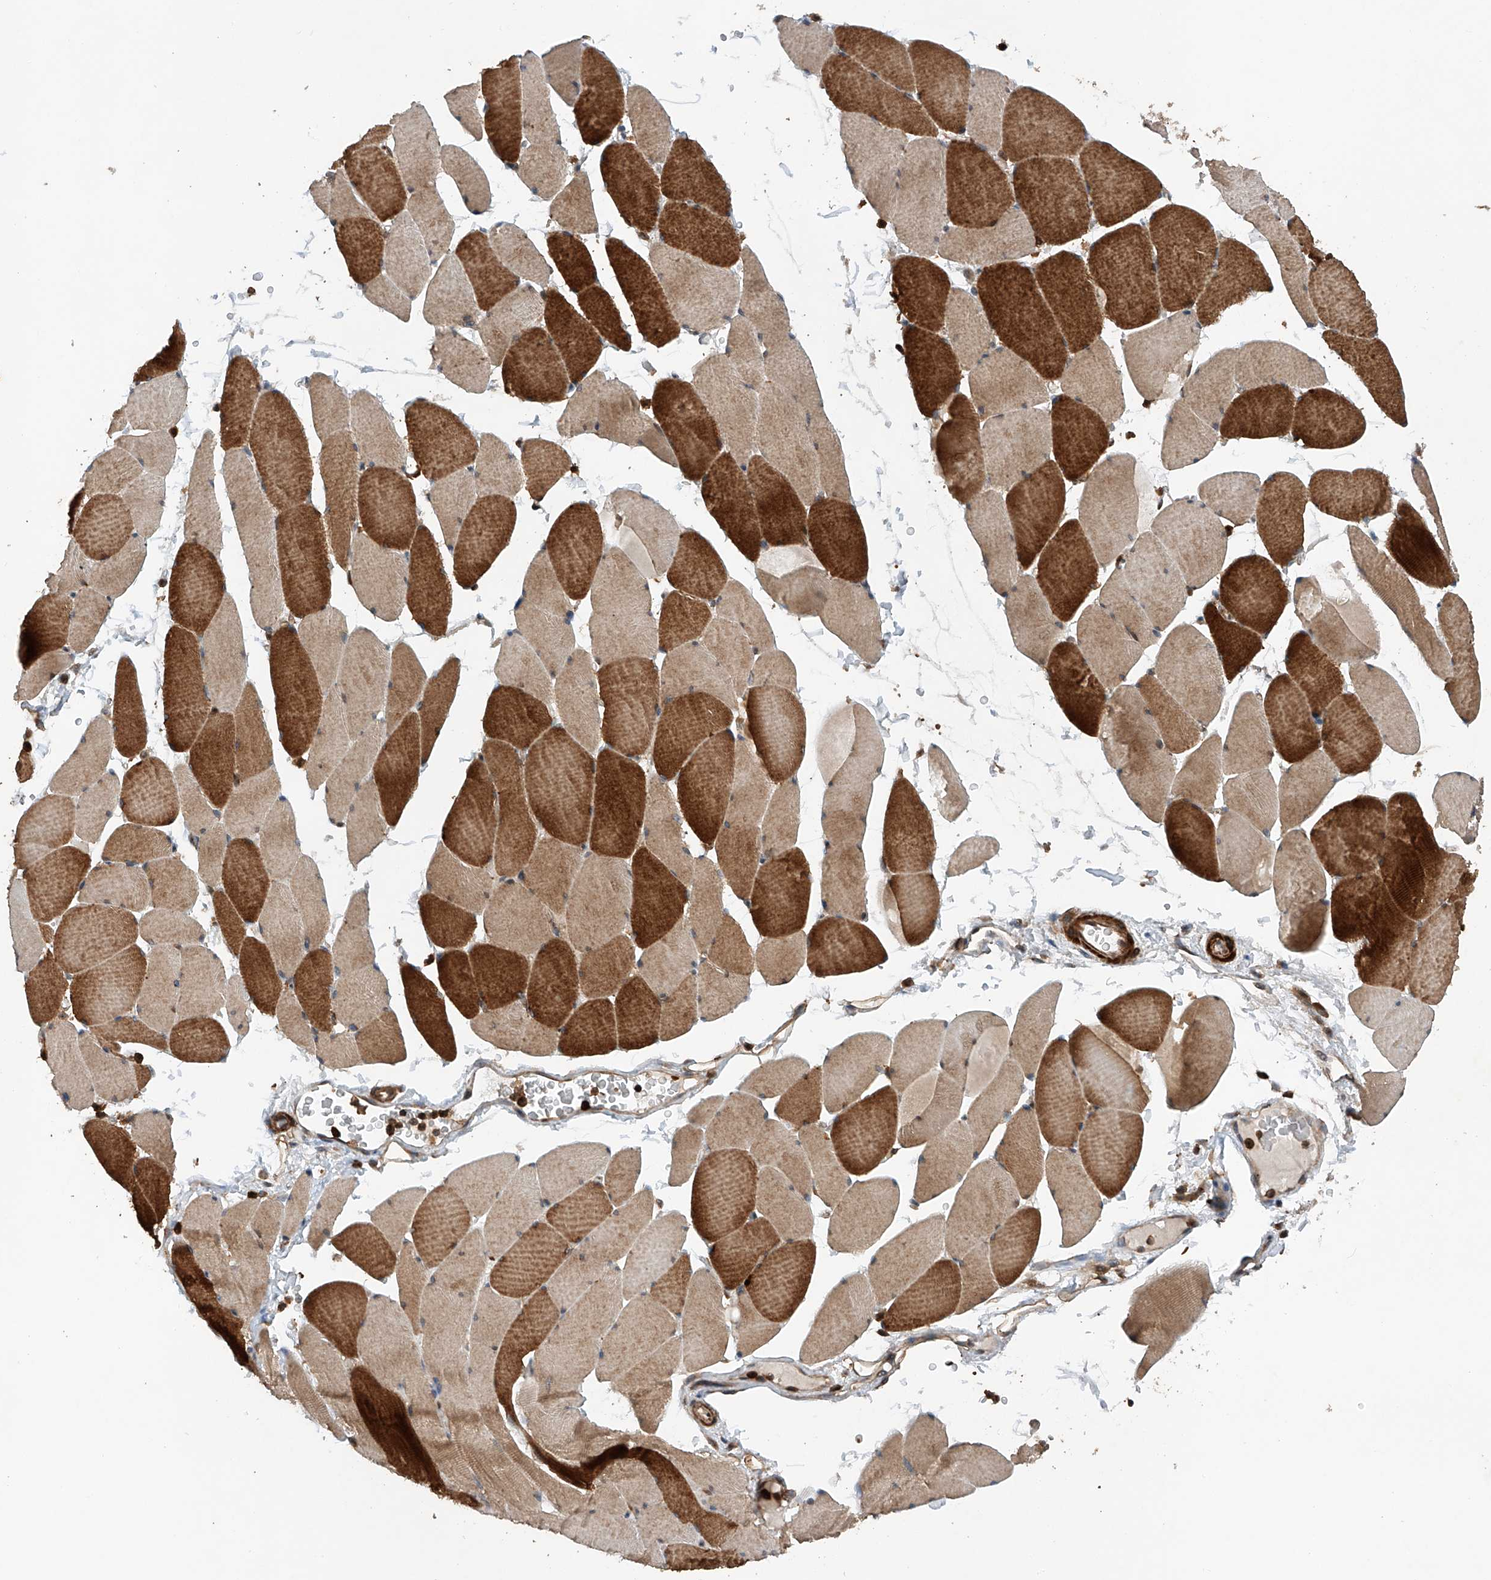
{"staining": {"intensity": "strong", "quantity": ">75%", "location": "cytoplasmic/membranous"}, "tissue": "skeletal muscle", "cell_type": "Myocytes", "image_type": "normal", "snomed": [{"axis": "morphology", "description": "Normal tissue, NOS"}, {"axis": "topography", "description": "Skeletal muscle"}, {"axis": "topography", "description": "Head-Neck"}], "caption": "Immunohistochemistry (IHC) histopathology image of unremarkable skeletal muscle stained for a protein (brown), which reveals high levels of strong cytoplasmic/membranous expression in about >75% of myocytes.", "gene": "CEP85L", "patient": {"sex": "male", "age": 66}}